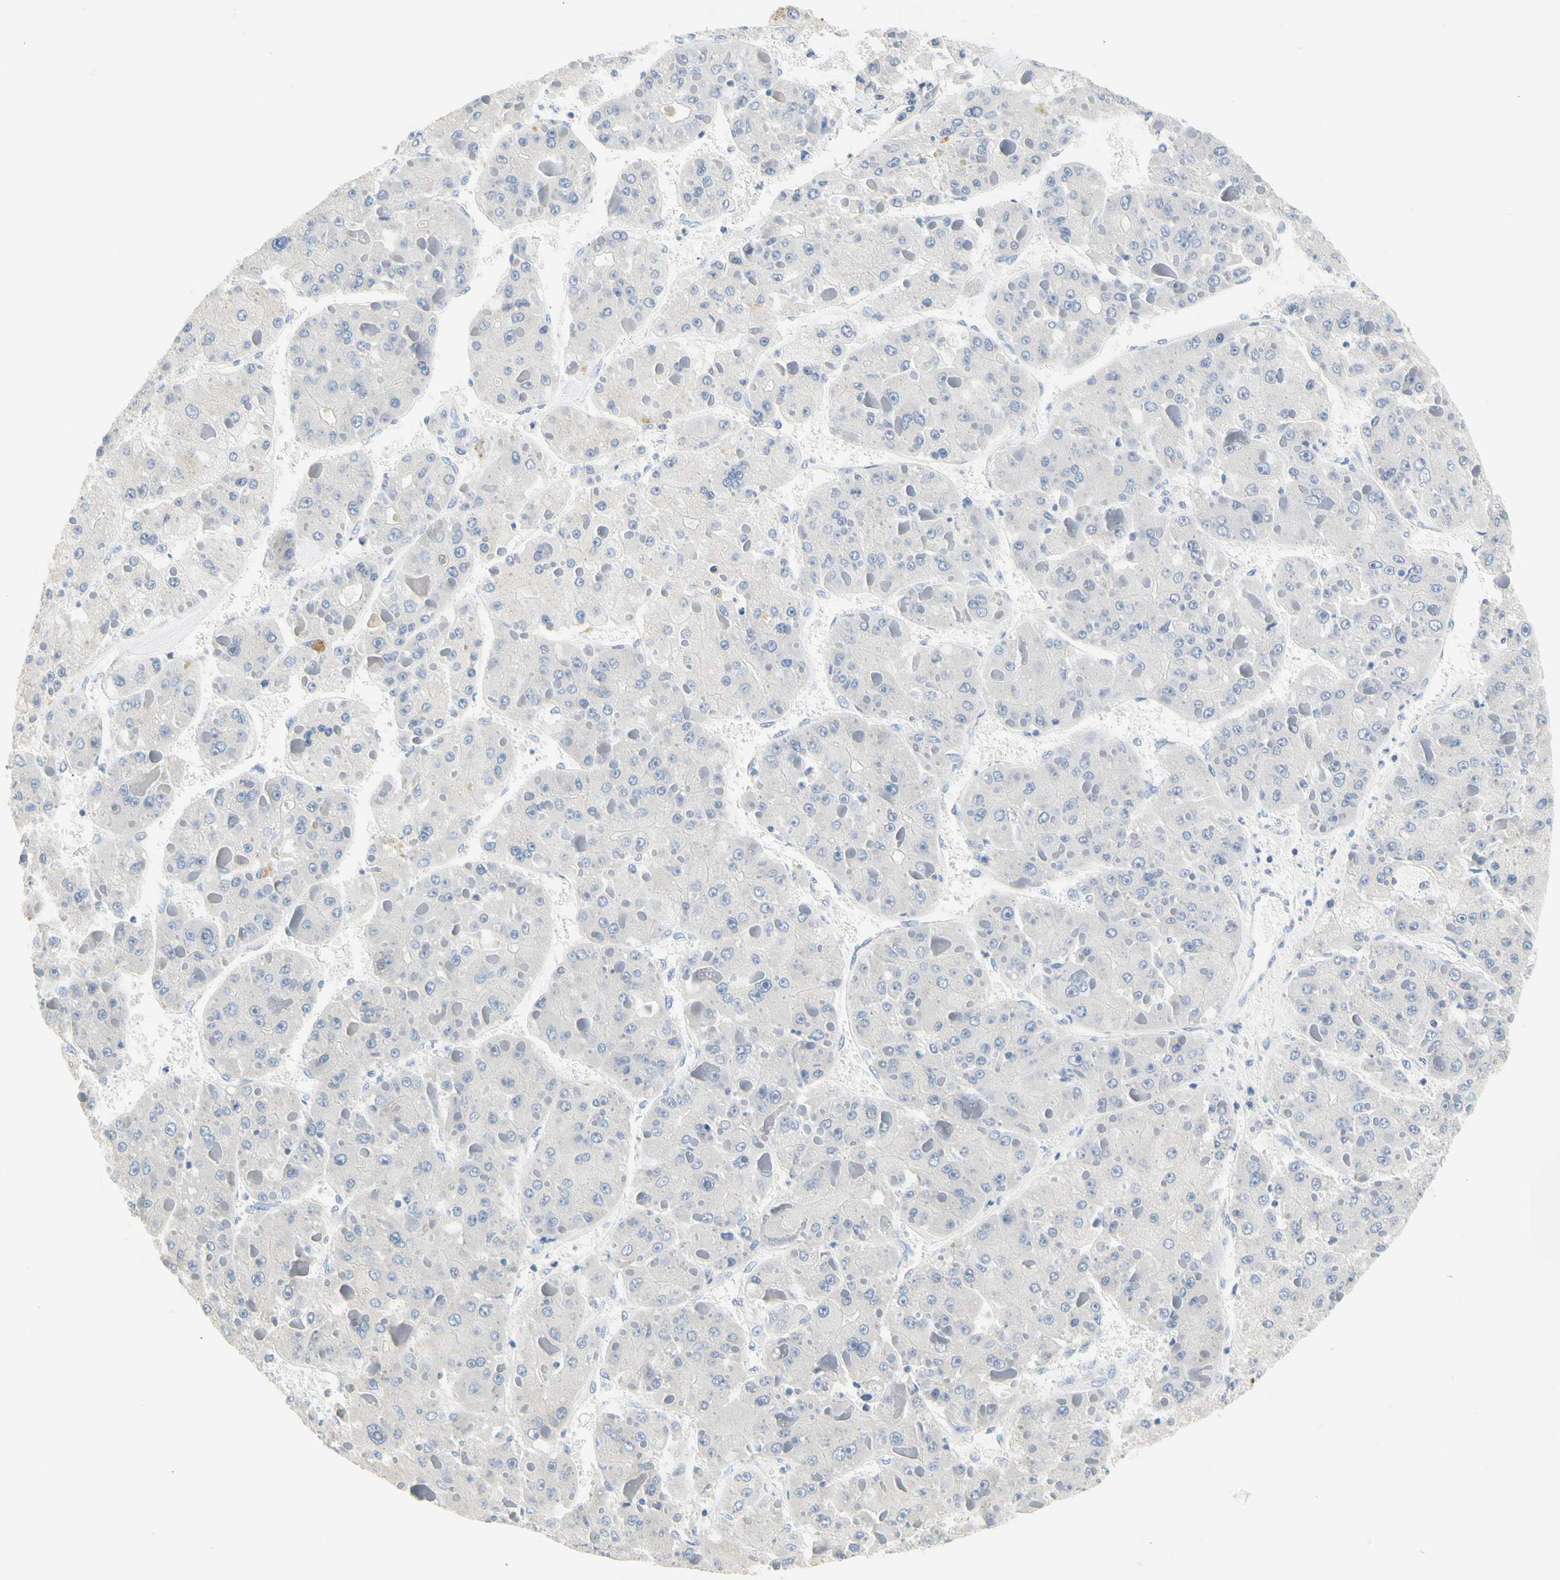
{"staining": {"intensity": "negative", "quantity": "none", "location": "none"}, "tissue": "liver cancer", "cell_type": "Tumor cells", "image_type": "cancer", "snomed": [{"axis": "morphology", "description": "Carcinoma, Hepatocellular, NOS"}, {"axis": "topography", "description": "Liver"}], "caption": "A high-resolution image shows immunohistochemistry staining of liver cancer, which exhibits no significant staining in tumor cells.", "gene": "CCM2L", "patient": {"sex": "female", "age": 73}}